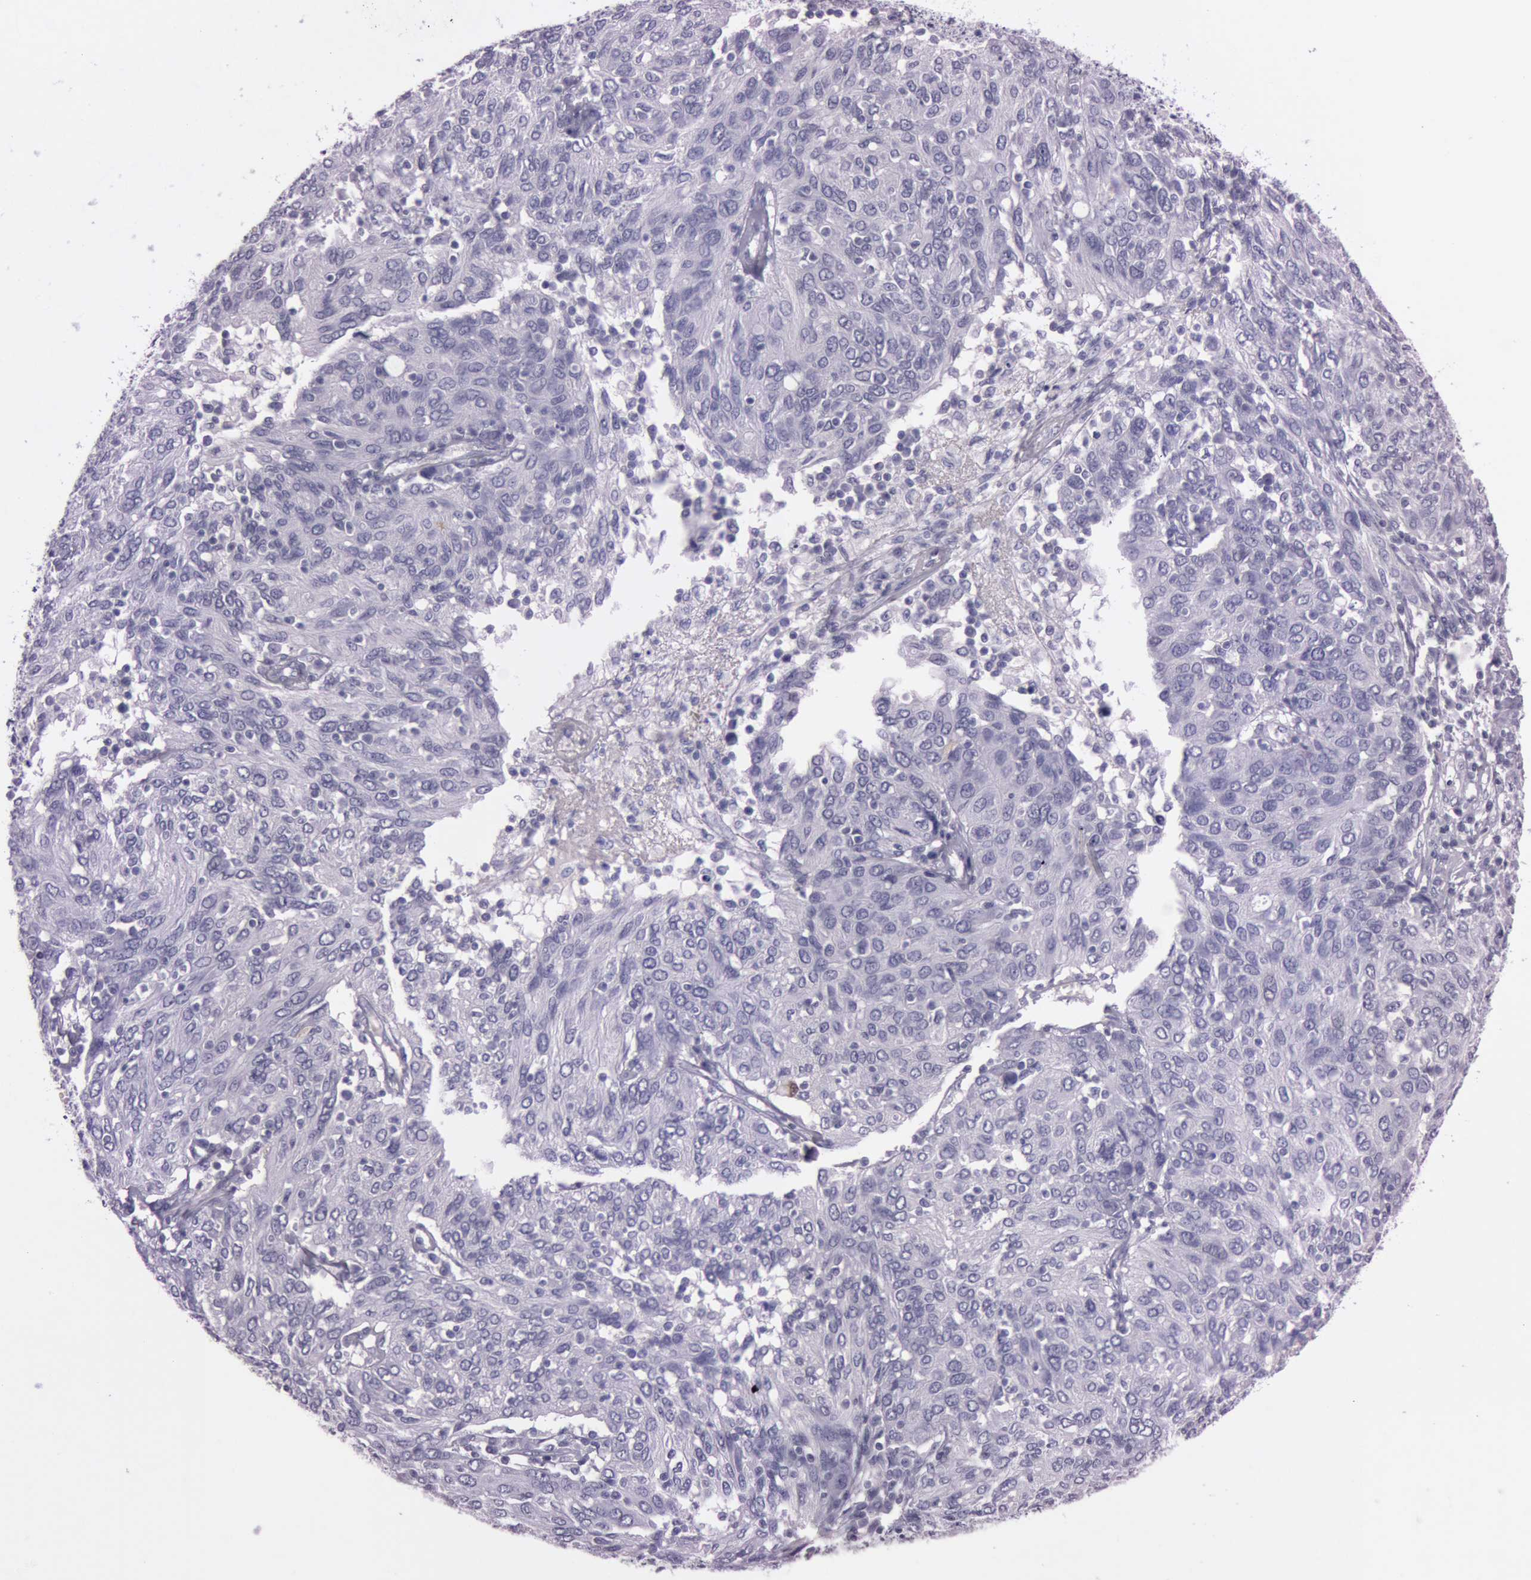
{"staining": {"intensity": "negative", "quantity": "none", "location": "none"}, "tissue": "ovarian cancer", "cell_type": "Tumor cells", "image_type": "cancer", "snomed": [{"axis": "morphology", "description": "Carcinoma, endometroid"}, {"axis": "topography", "description": "Ovary"}], "caption": "Human ovarian cancer stained for a protein using IHC displays no expression in tumor cells.", "gene": "S100A7", "patient": {"sex": "female", "age": 50}}